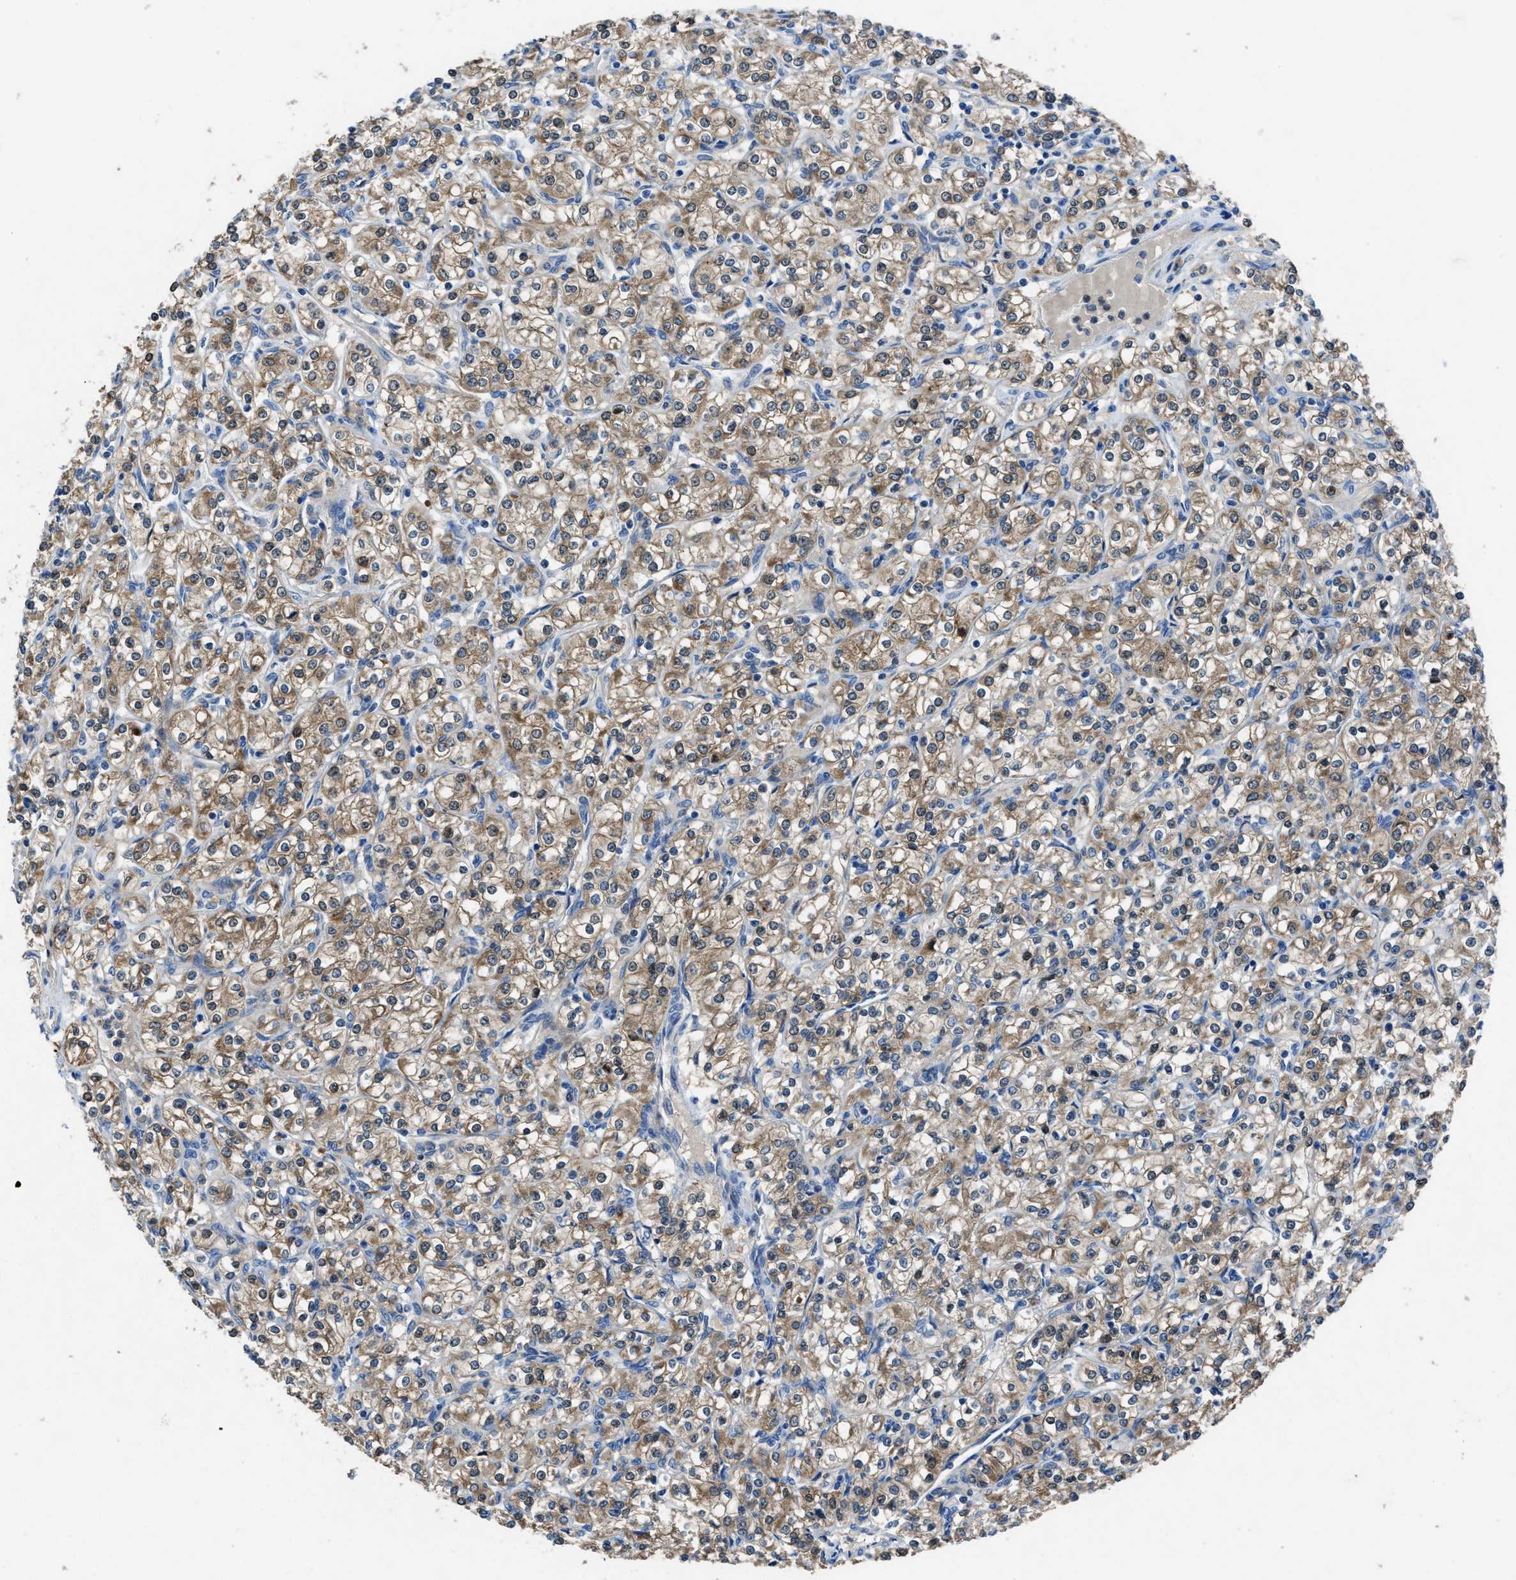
{"staining": {"intensity": "moderate", "quantity": ">75%", "location": "cytoplasmic/membranous"}, "tissue": "renal cancer", "cell_type": "Tumor cells", "image_type": "cancer", "snomed": [{"axis": "morphology", "description": "Adenocarcinoma, NOS"}, {"axis": "topography", "description": "Kidney"}], "caption": "Renal cancer (adenocarcinoma) was stained to show a protein in brown. There is medium levels of moderate cytoplasmic/membranous positivity in approximately >75% of tumor cells.", "gene": "MAP3K20", "patient": {"sex": "male", "age": 77}}